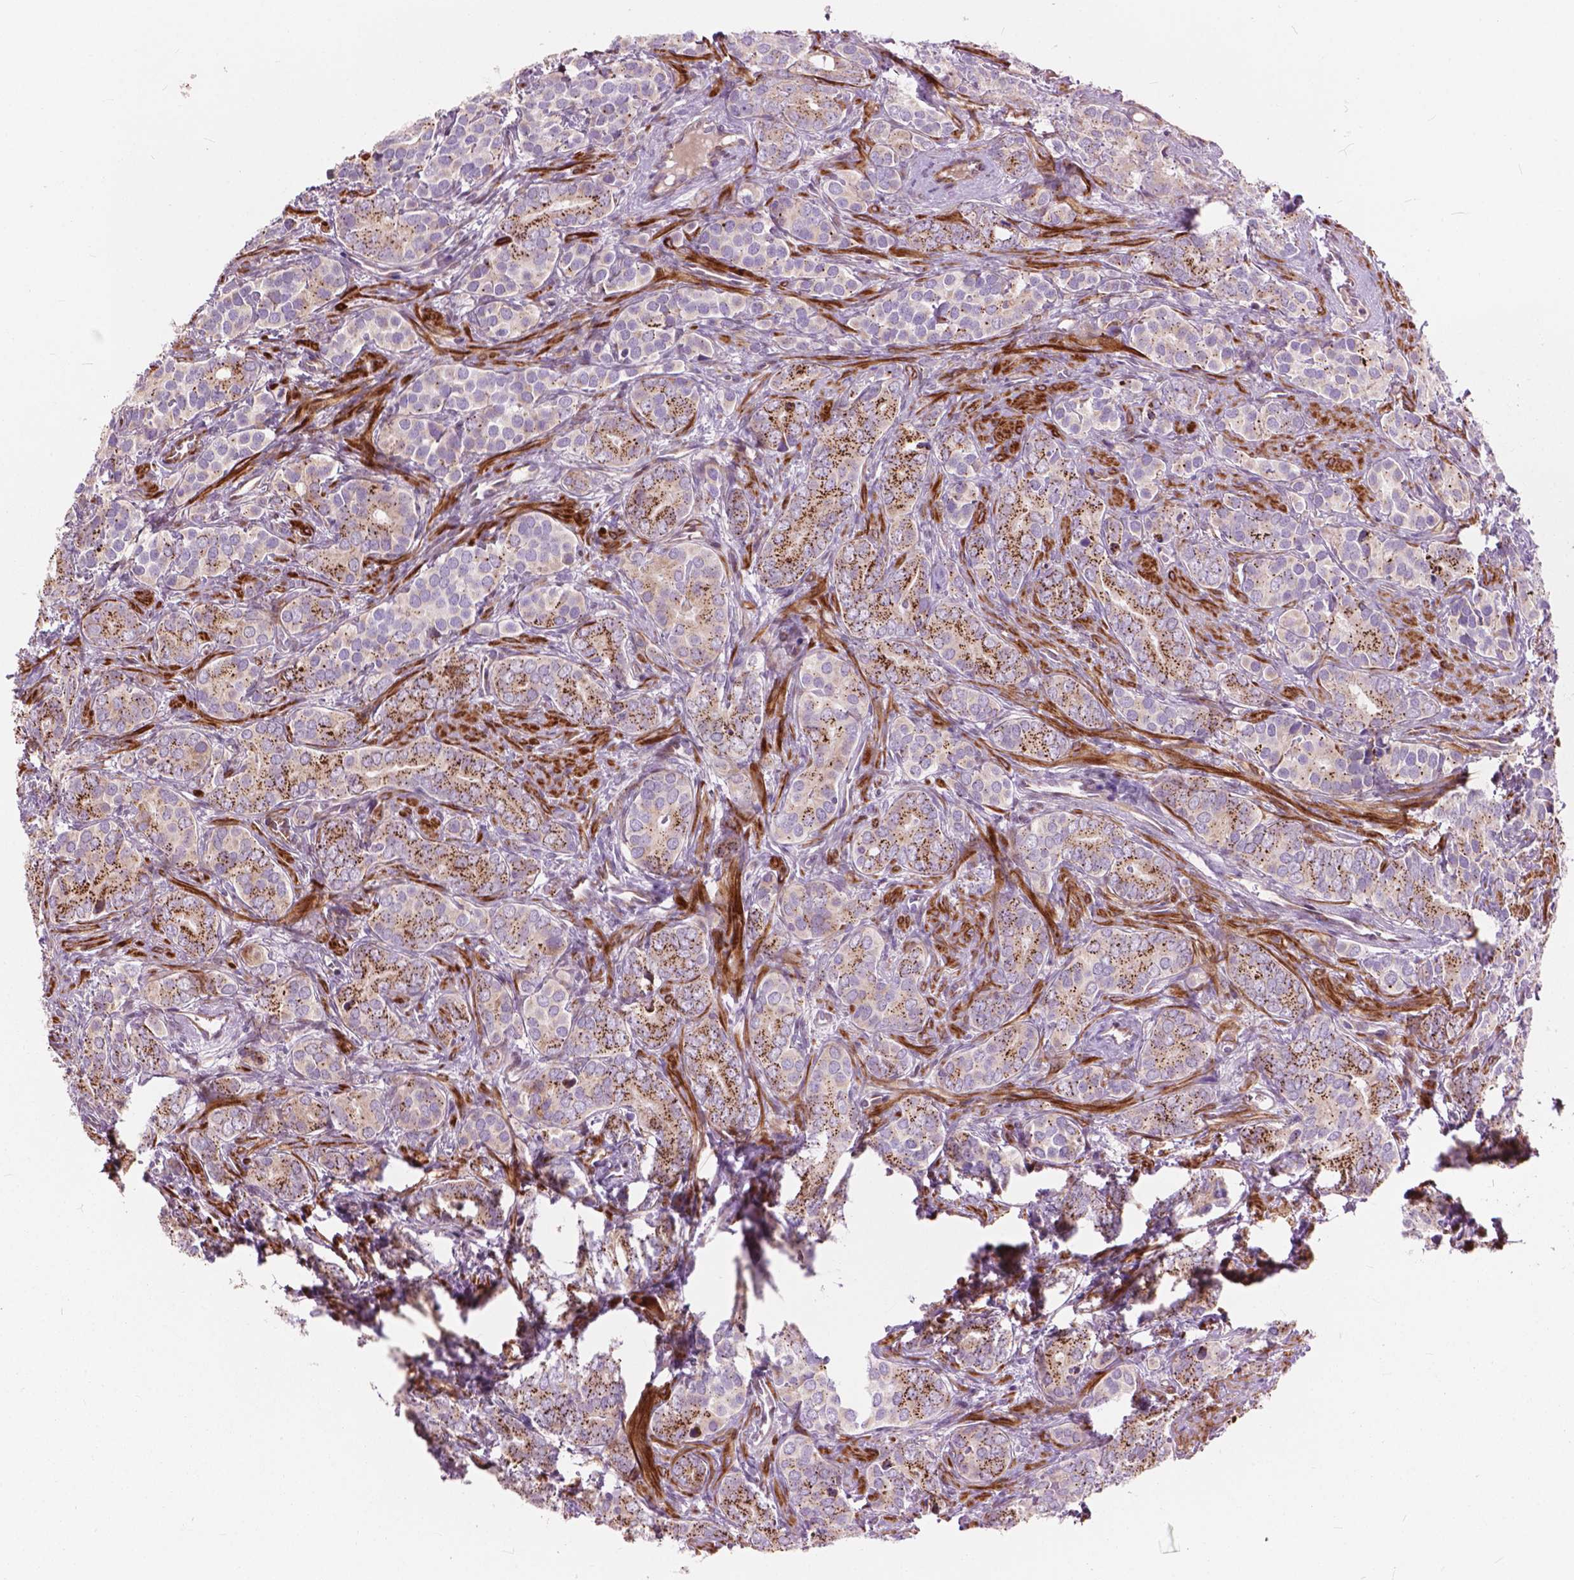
{"staining": {"intensity": "moderate", "quantity": "25%-75%", "location": "cytoplasmic/membranous"}, "tissue": "prostate cancer", "cell_type": "Tumor cells", "image_type": "cancer", "snomed": [{"axis": "morphology", "description": "Adenocarcinoma, High grade"}, {"axis": "topography", "description": "Prostate"}], "caption": "Prostate high-grade adenocarcinoma stained with a protein marker shows moderate staining in tumor cells.", "gene": "MORN1", "patient": {"sex": "male", "age": 84}}